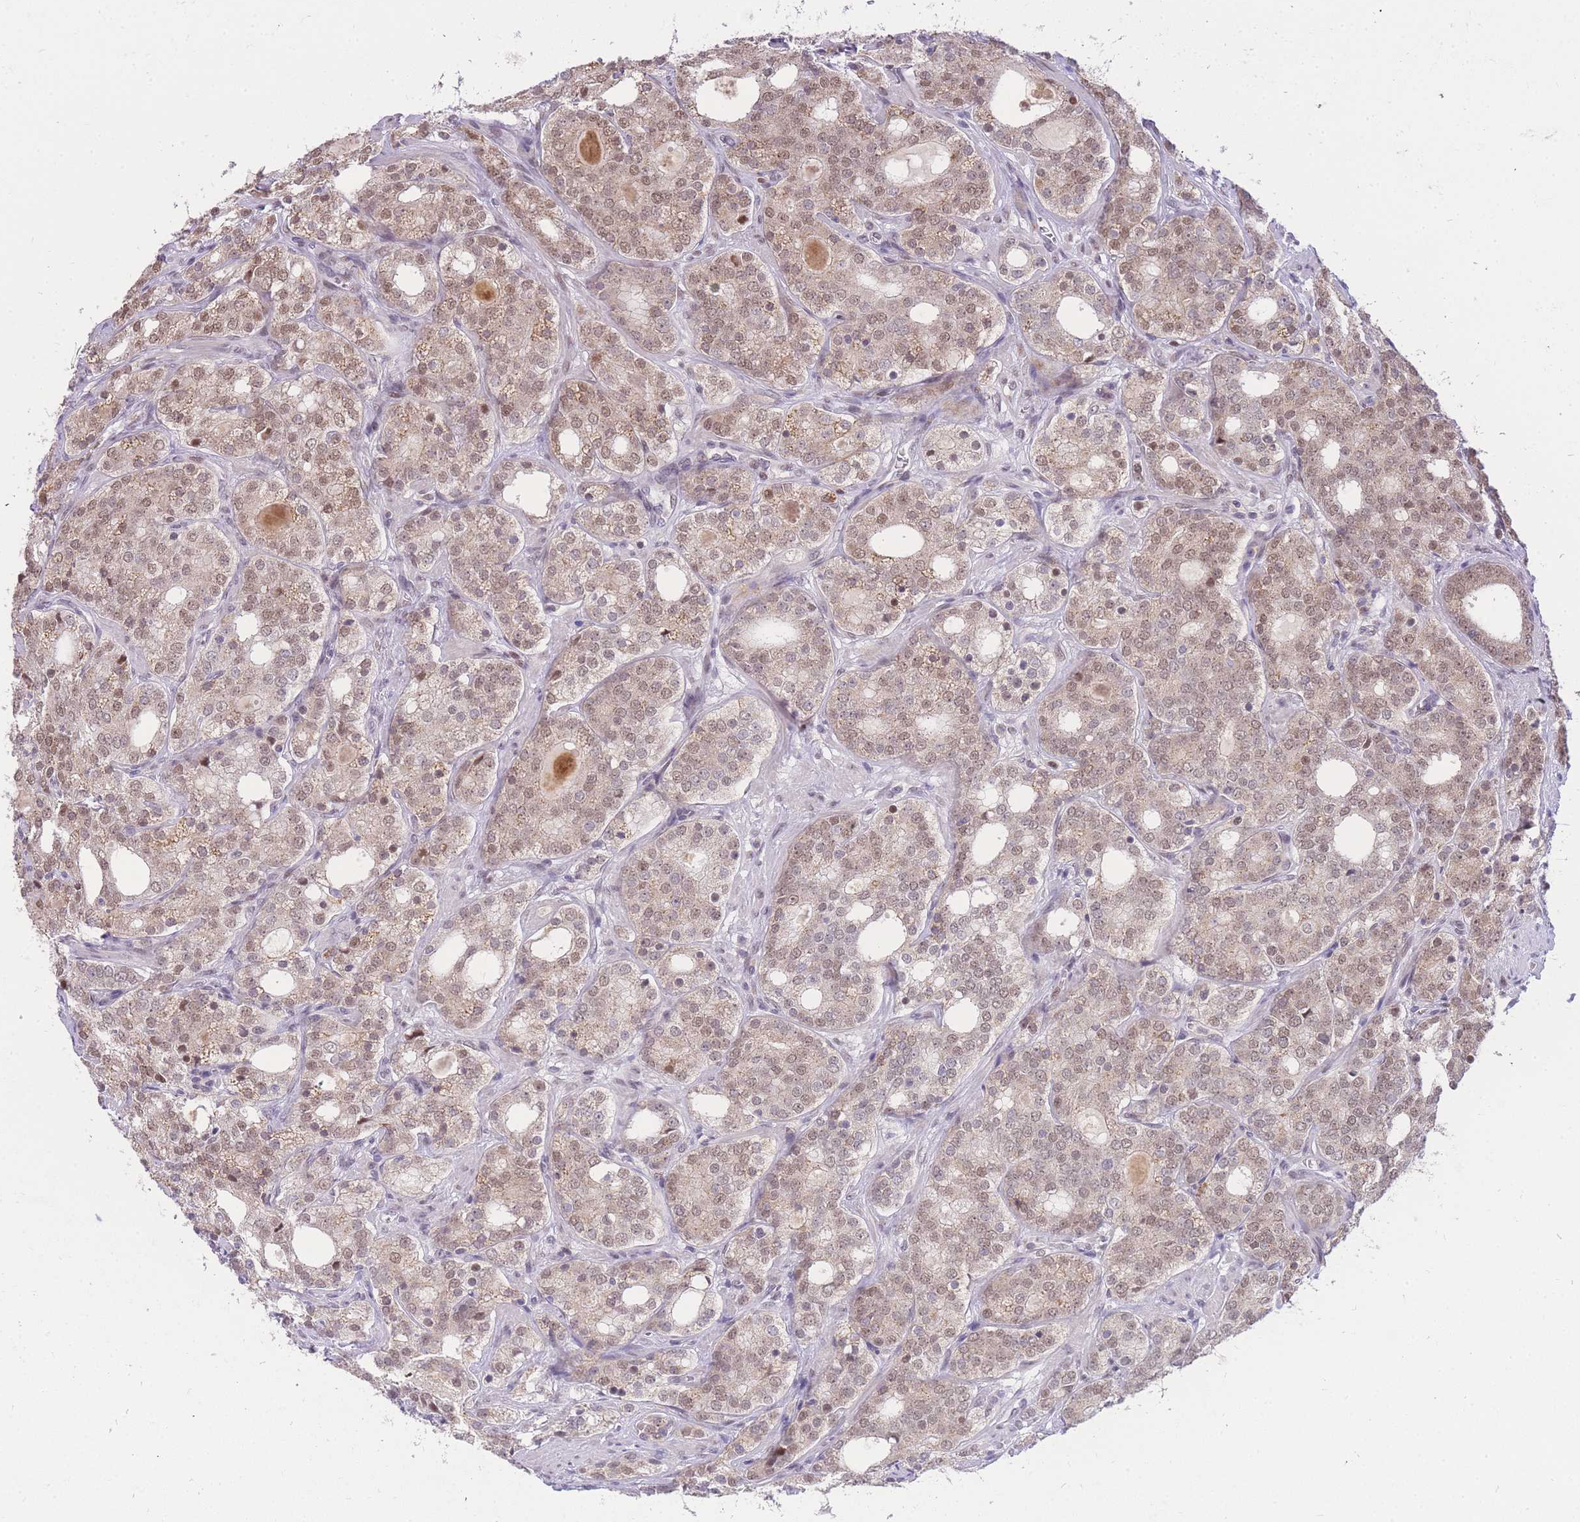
{"staining": {"intensity": "moderate", "quantity": ">75%", "location": "cytoplasmic/membranous,nuclear"}, "tissue": "prostate cancer", "cell_type": "Tumor cells", "image_type": "cancer", "snomed": [{"axis": "morphology", "description": "Adenocarcinoma, High grade"}, {"axis": "topography", "description": "Prostate"}], "caption": "Protein staining by IHC shows moderate cytoplasmic/membranous and nuclear expression in approximately >75% of tumor cells in prostate cancer (high-grade adenocarcinoma).", "gene": "PUS10", "patient": {"sex": "male", "age": 64}}